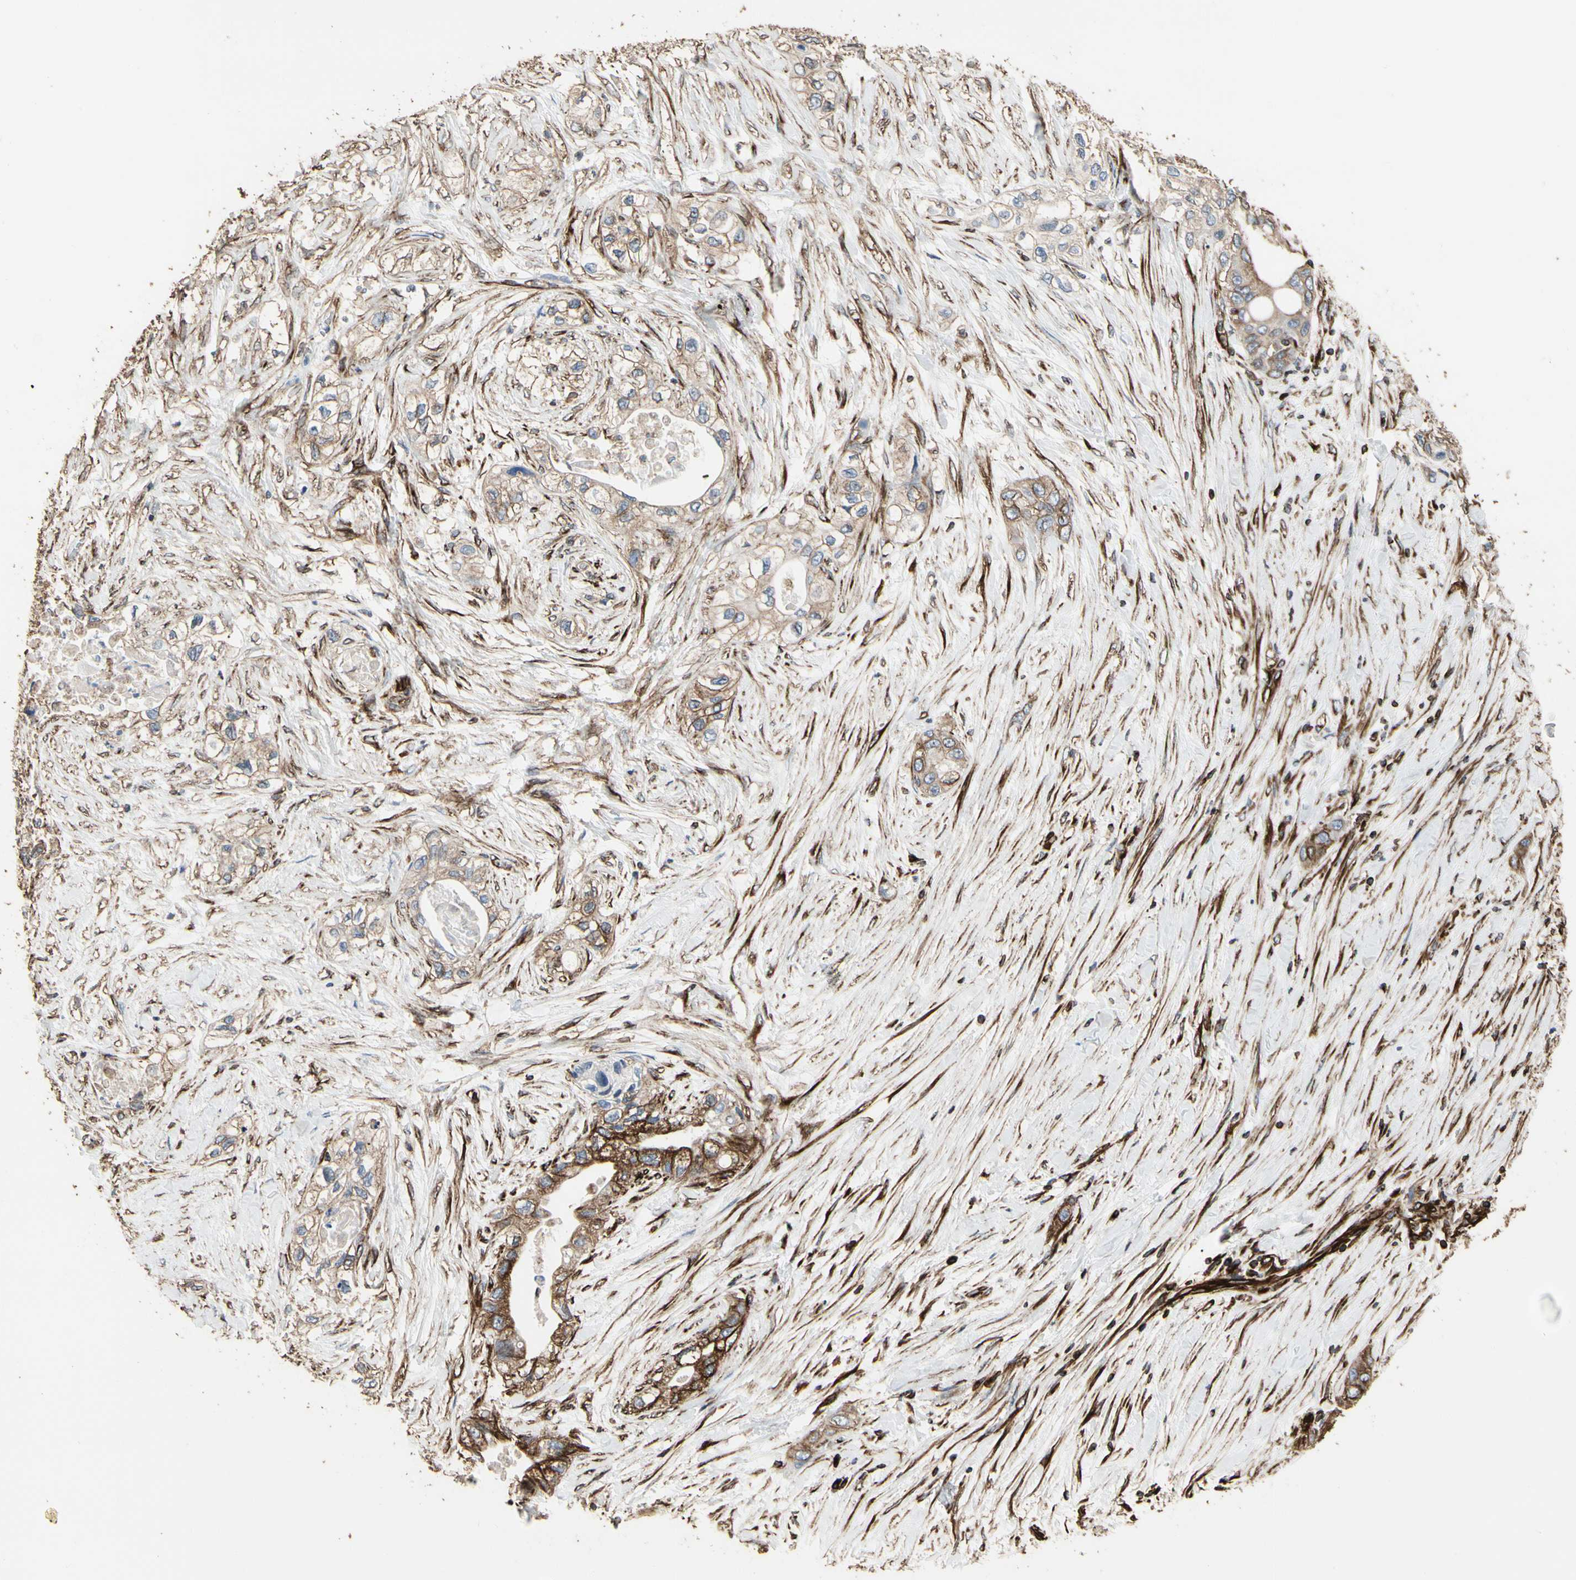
{"staining": {"intensity": "moderate", "quantity": "<25%", "location": "cytoplasmic/membranous"}, "tissue": "pancreatic cancer", "cell_type": "Tumor cells", "image_type": "cancer", "snomed": [{"axis": "morphology", "description": "Adenocarcinoma, NOS"}, {"axis": "topography", "description": "Pancreas"}], "caption": "Immunohistochemistry of human adenocarcinoma (pancreatic) demonstrates low levels of moderate cytoplasmic/membranous staining in approximately <25% of tumor cells.", "gene": "TUBA1A", "patient": {"sex": "female", "age": 70}}